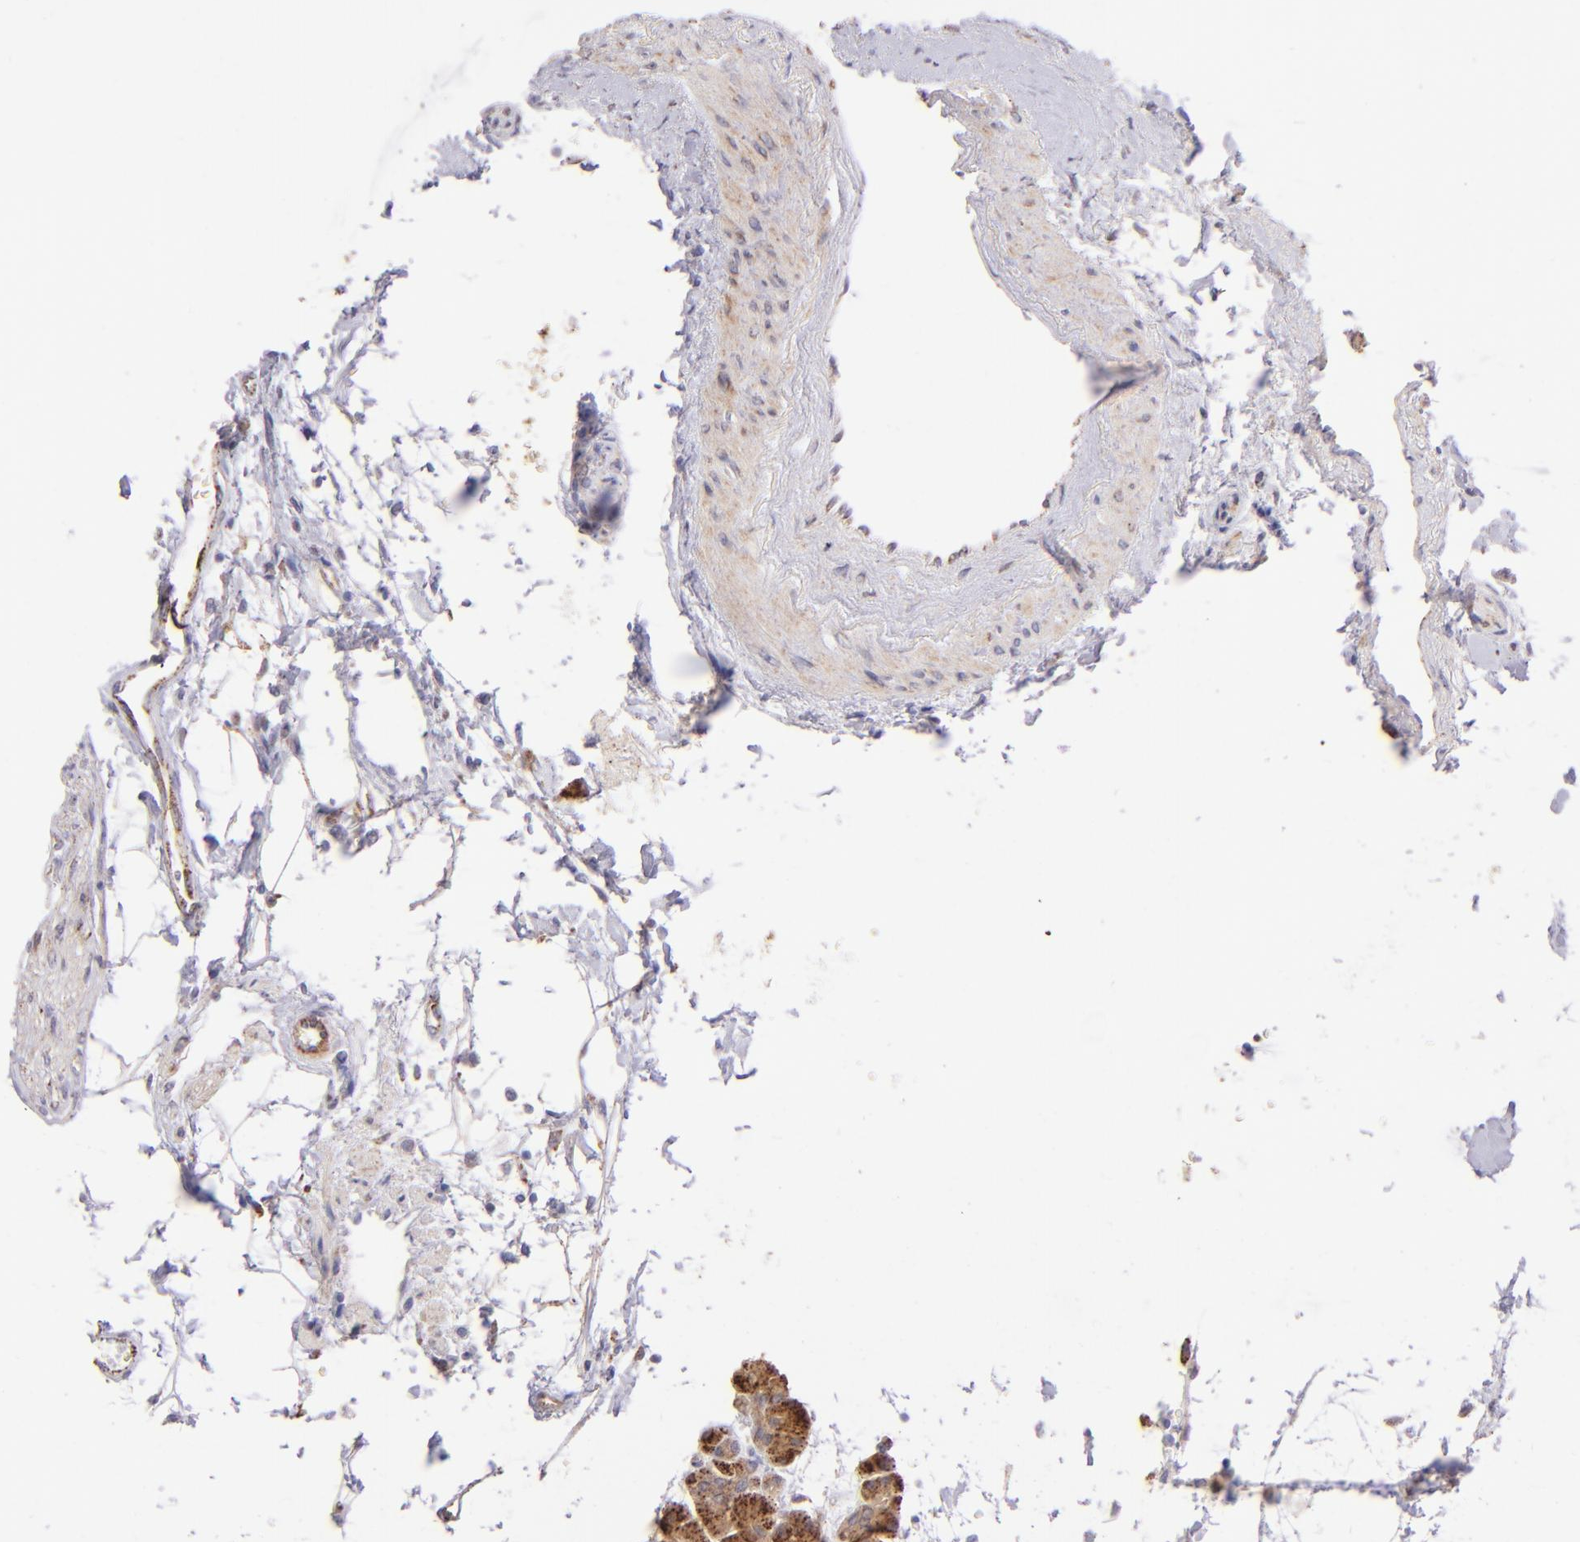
{"staining": {"intensity": "strong", "quantity": ">75%", "location": "cytoplasmic/membranous"}, "tissue": "pancreas", "cell_type": "Exocrine glandular cells", "image_type": "normal", "snomed": [{"axis": "morphology", "description": "Normal tissue, NOS"}, {"axis": "topography", "description": "Pancreas"}], "caption": "This is an image of IHC staining of unremarkable pancreas, which shows strong positivity in the cytoplasmic/membranous of exocrine glandular cells.", "gene": "SH2D4A", "patient": {"sex": "male", "age": 66}}